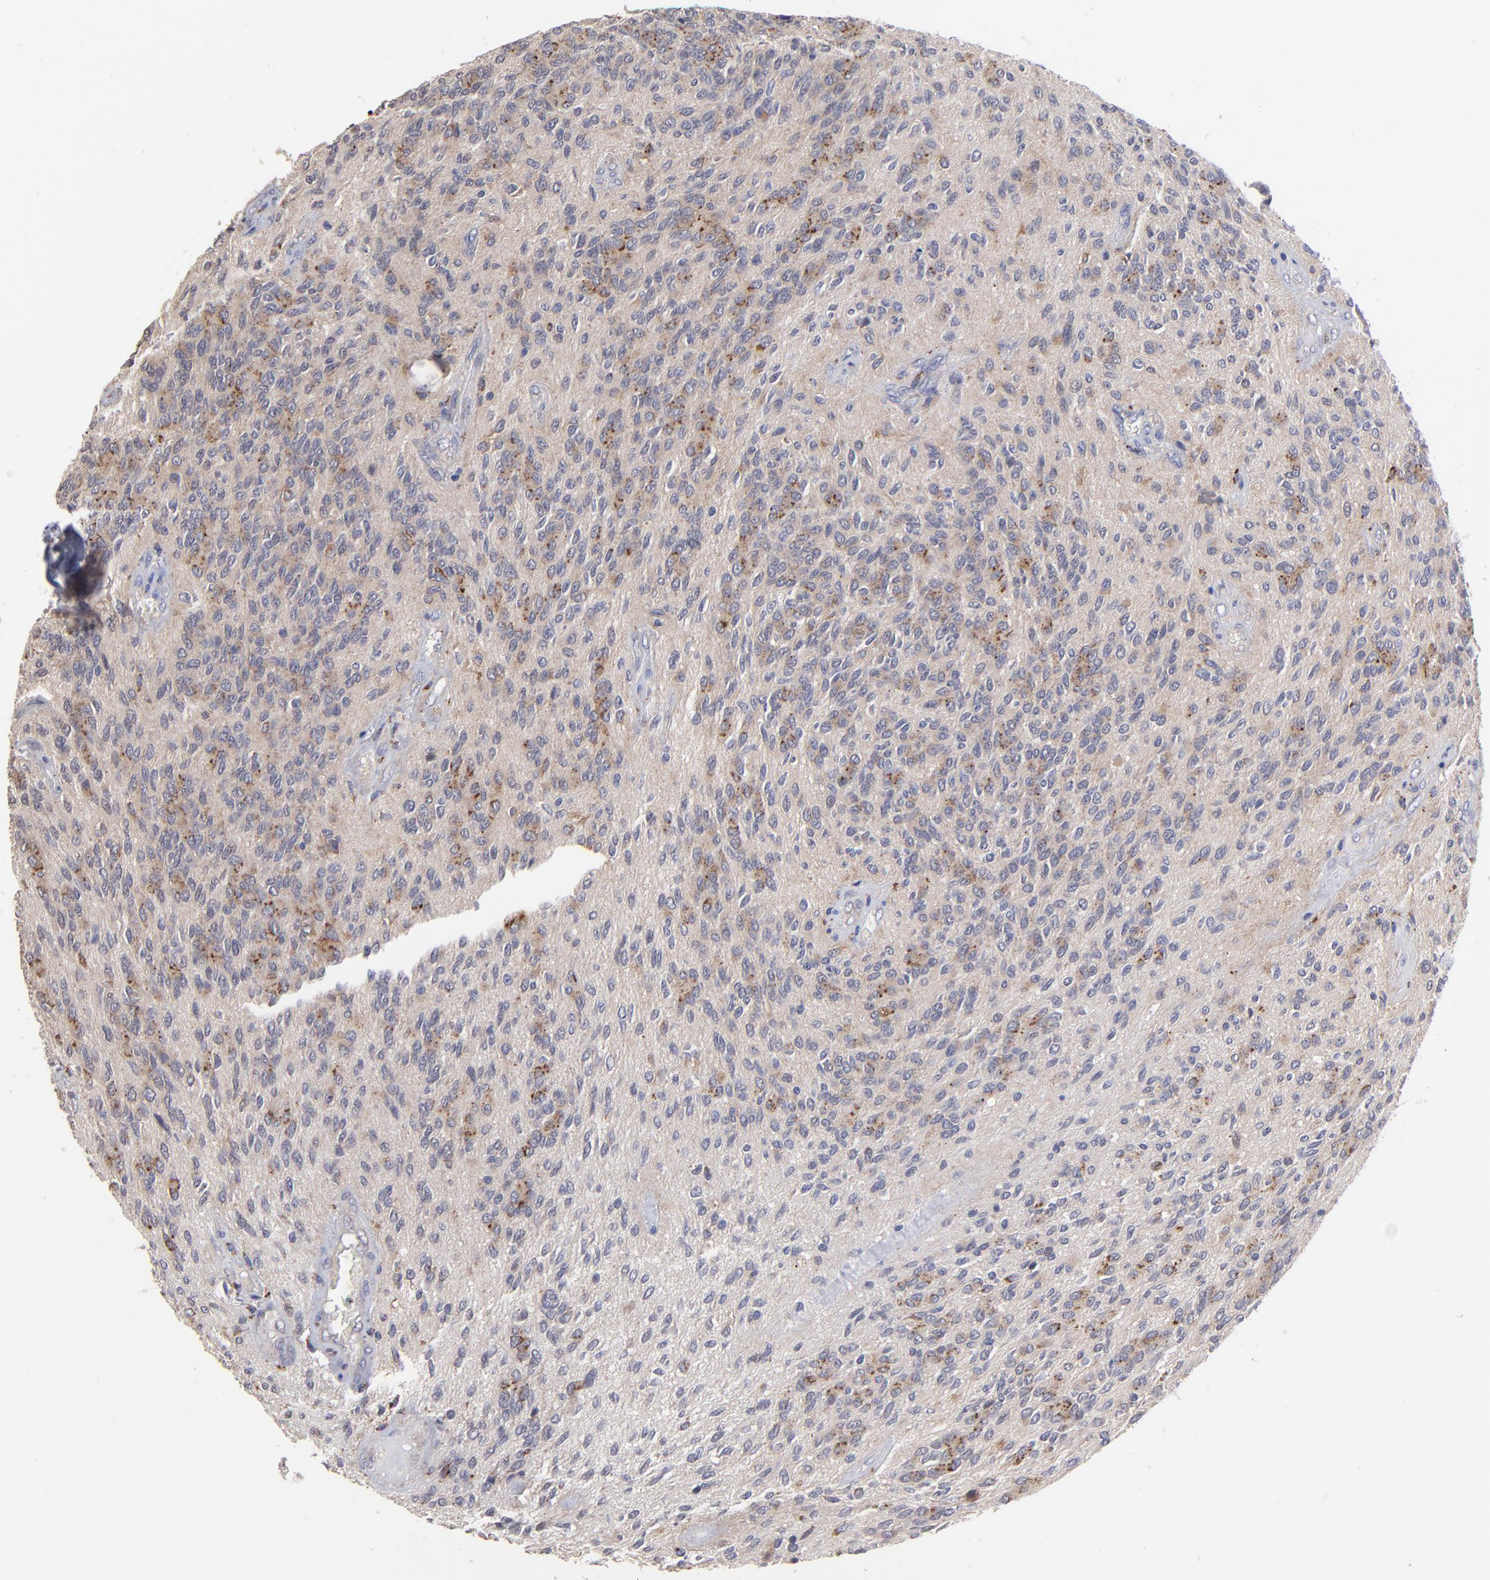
{"staining": {"intensity": "weak", "quantity": "25%-75%", "location": "cytoplasmic/membranous"}, "tissue": "glioma", "cell_type": "Tumor cells", "image_type": "cancer", "snomed": [{"axis": "morphology", "description": "Glioma, malignant, Low grade"}, {"axis": "topography", "description": "Brain"}], "caption": "Immunohistochemistry staining of malignant glioma (low-grade), which exhibits low levels of weak cytoplasmic/membranous staining in about 25%-75% of tumor cells indicating weak cytoplasmic/membranous protein staining. The staining was performed using DAB (brown) for protein detection and nuclei were counterstained in hematoxylin (blue).", "gene": "PDE4B", "patient": {"sex": "female", "age": 15}}